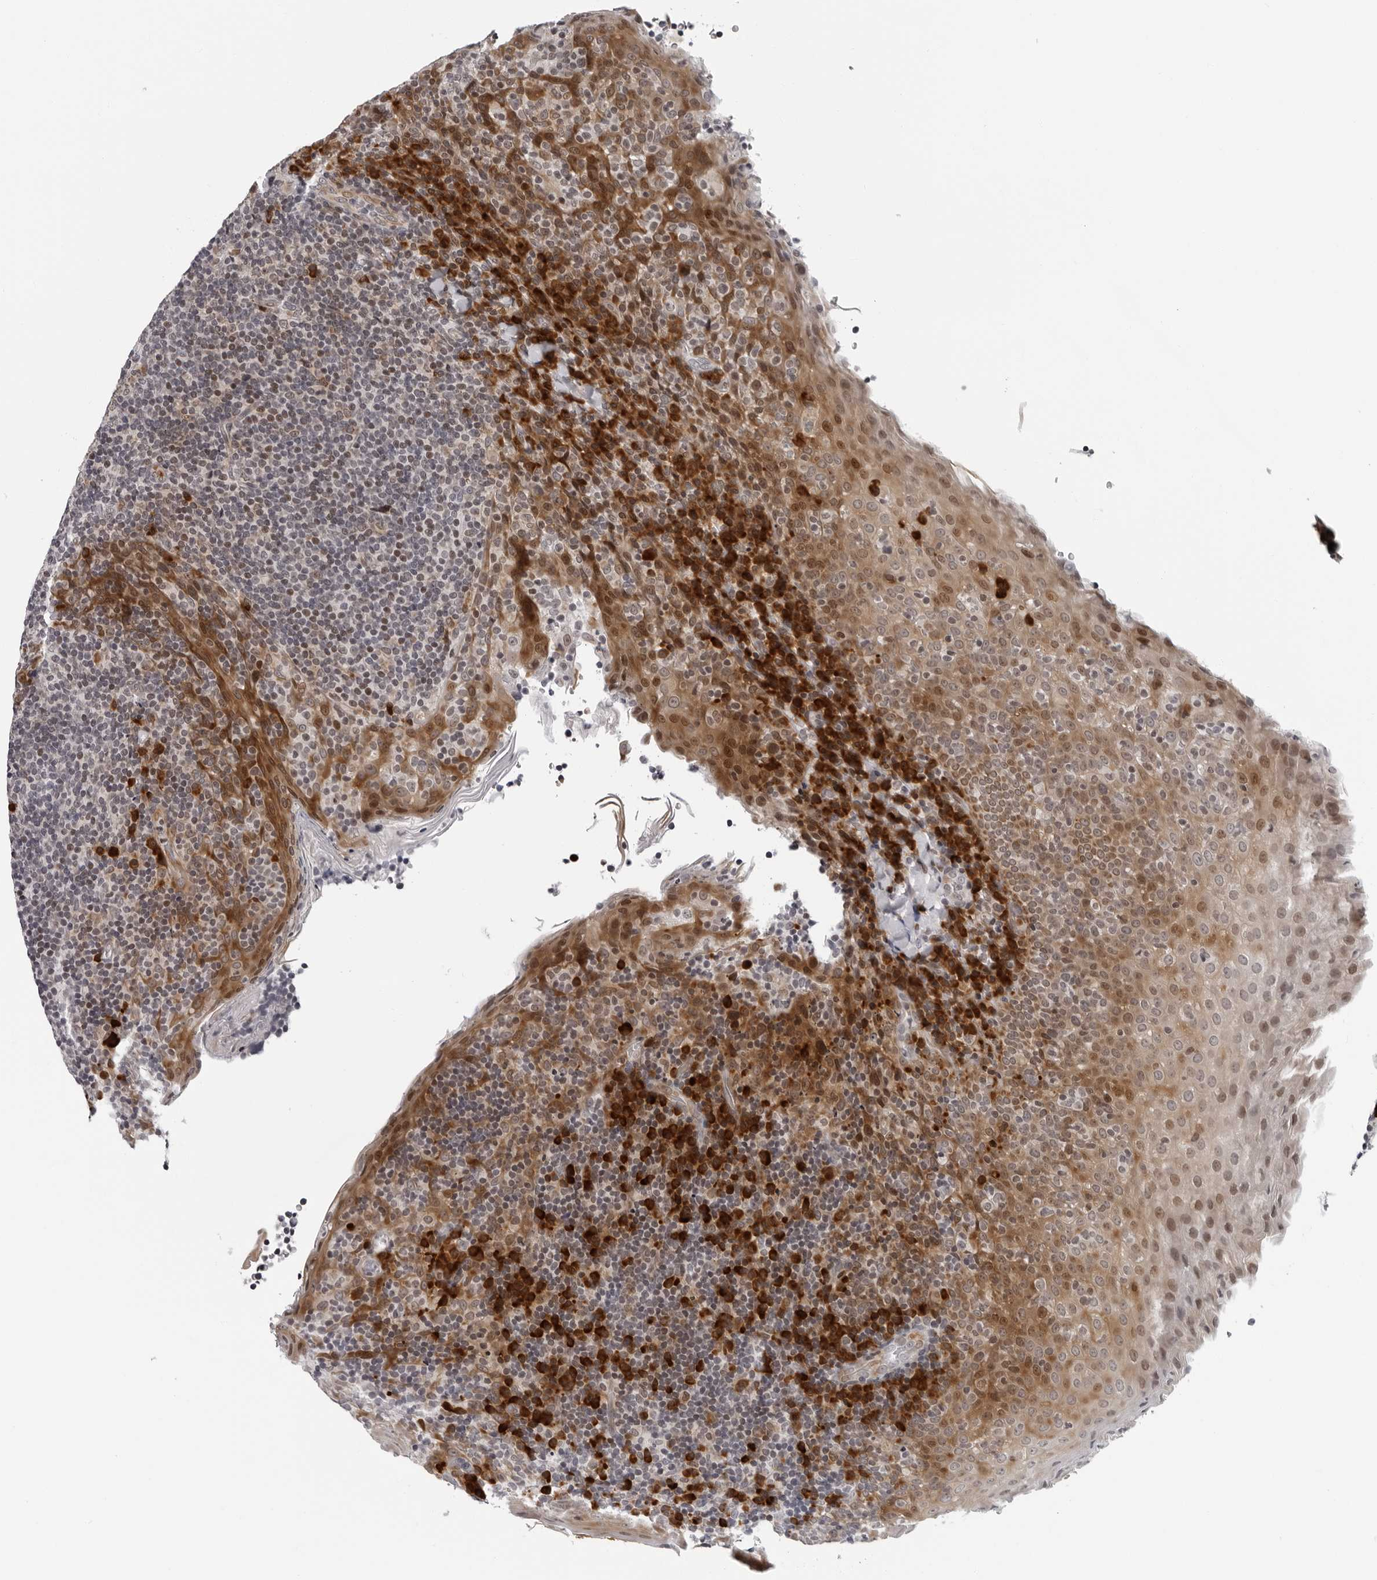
{"staining": {"intensity": "moderate", "quantity": "<25%", "location": "cytoplasmic/membranous"}, "tissue": "tonsil", "cell_type": "Germinal center cells", "image_type": "normal", "snomed": [{"axis": "morphology", "description": "Normal tissue, NOS"}, {"axis": "topography", "description": "Tonsil"}], "caption": "Brown immunohistochemical staining in benign tonsil demonstrates moderate cytoplasmic/membranous staining in about <25% of germinal center cells.", "gene": "PIP4K2C", "patient": {"sex": "male", "age": 17}}